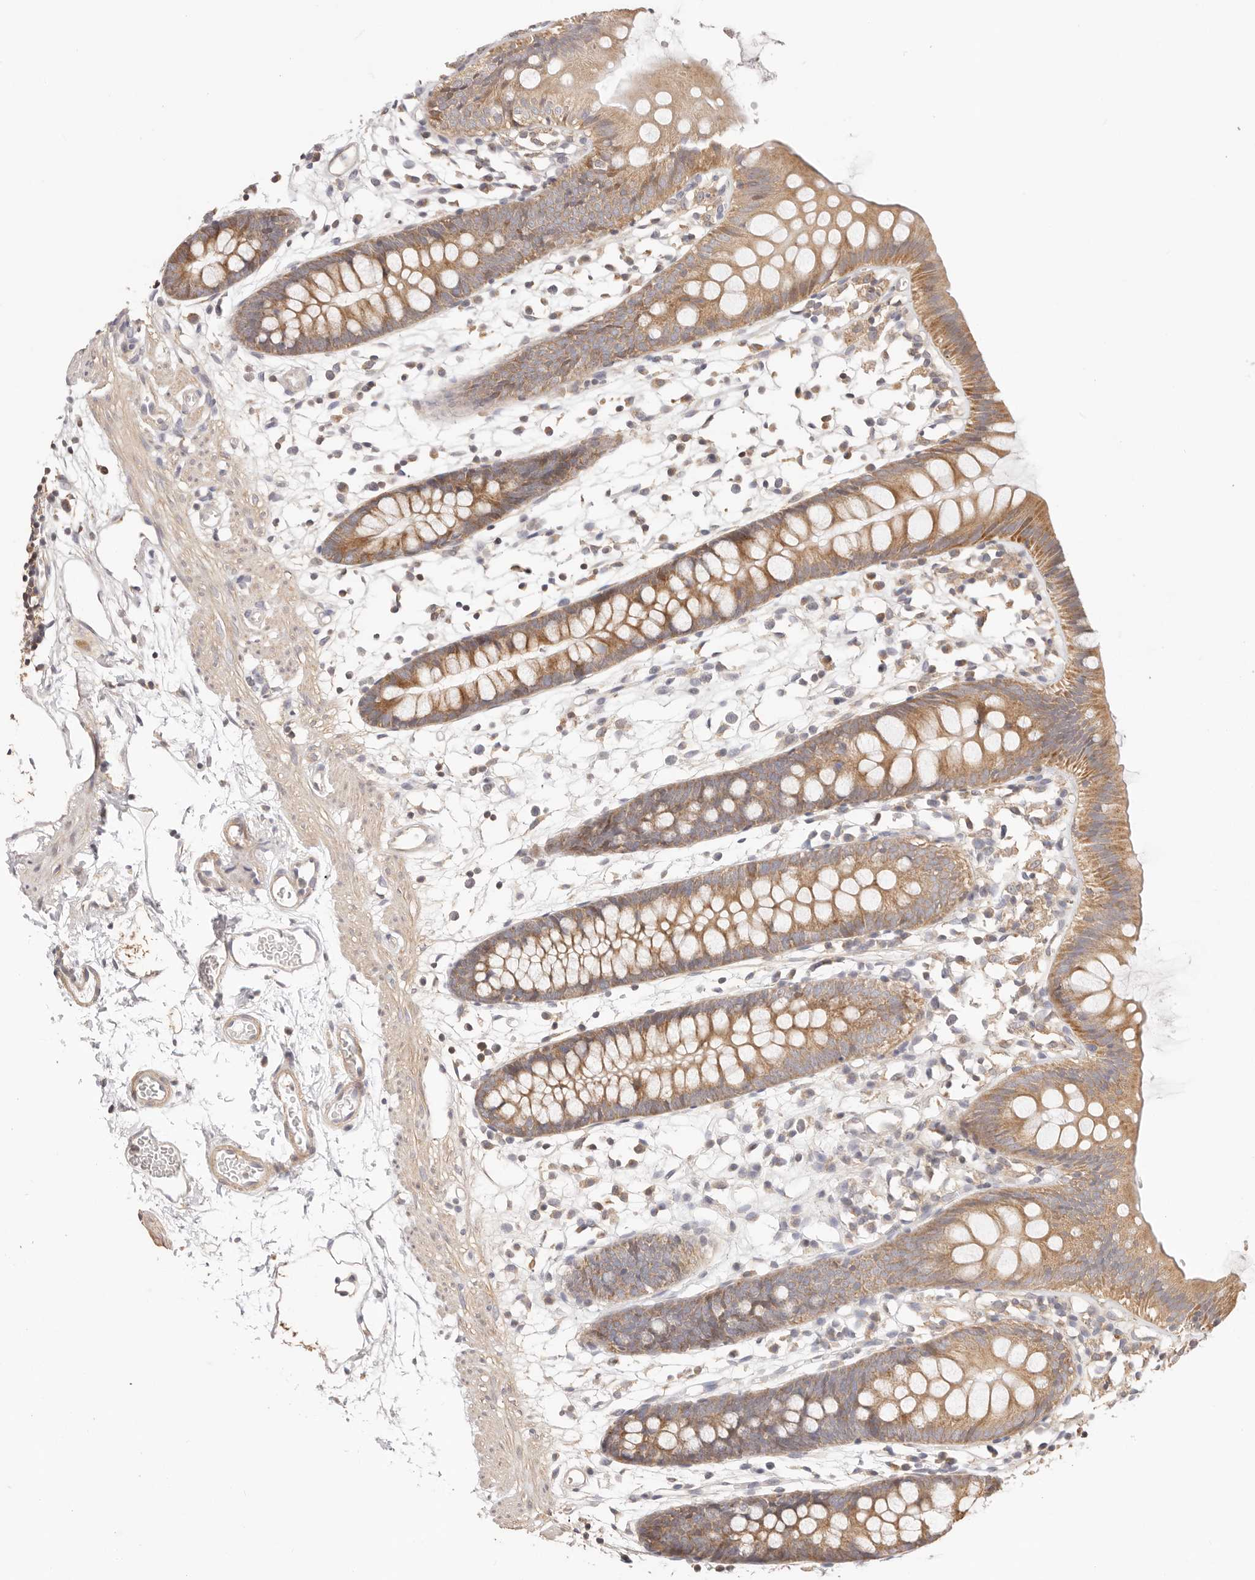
{"staining": {"intensity": "moderate", "quantity": ">75%", "location": "cytoplasmic/membranous"}, "tissue": "colon", "cell_type": "Endothelial cells", "image_type": "normal", "snomed": [{"axis": "morphology", "description": "Normal tissue, NOS"}, {"axis": "topography", "description": "Colon"}], "caption": "Endothelial cells exhibit medium levels of moderate cytoplasmic/membranous expression in about >75% of cells in benign human colon. The protein is shown in brown color, while the nuclei are stained blue.", "gene": "KCMF1", "patient": {"sex": "male", "age": 56}}